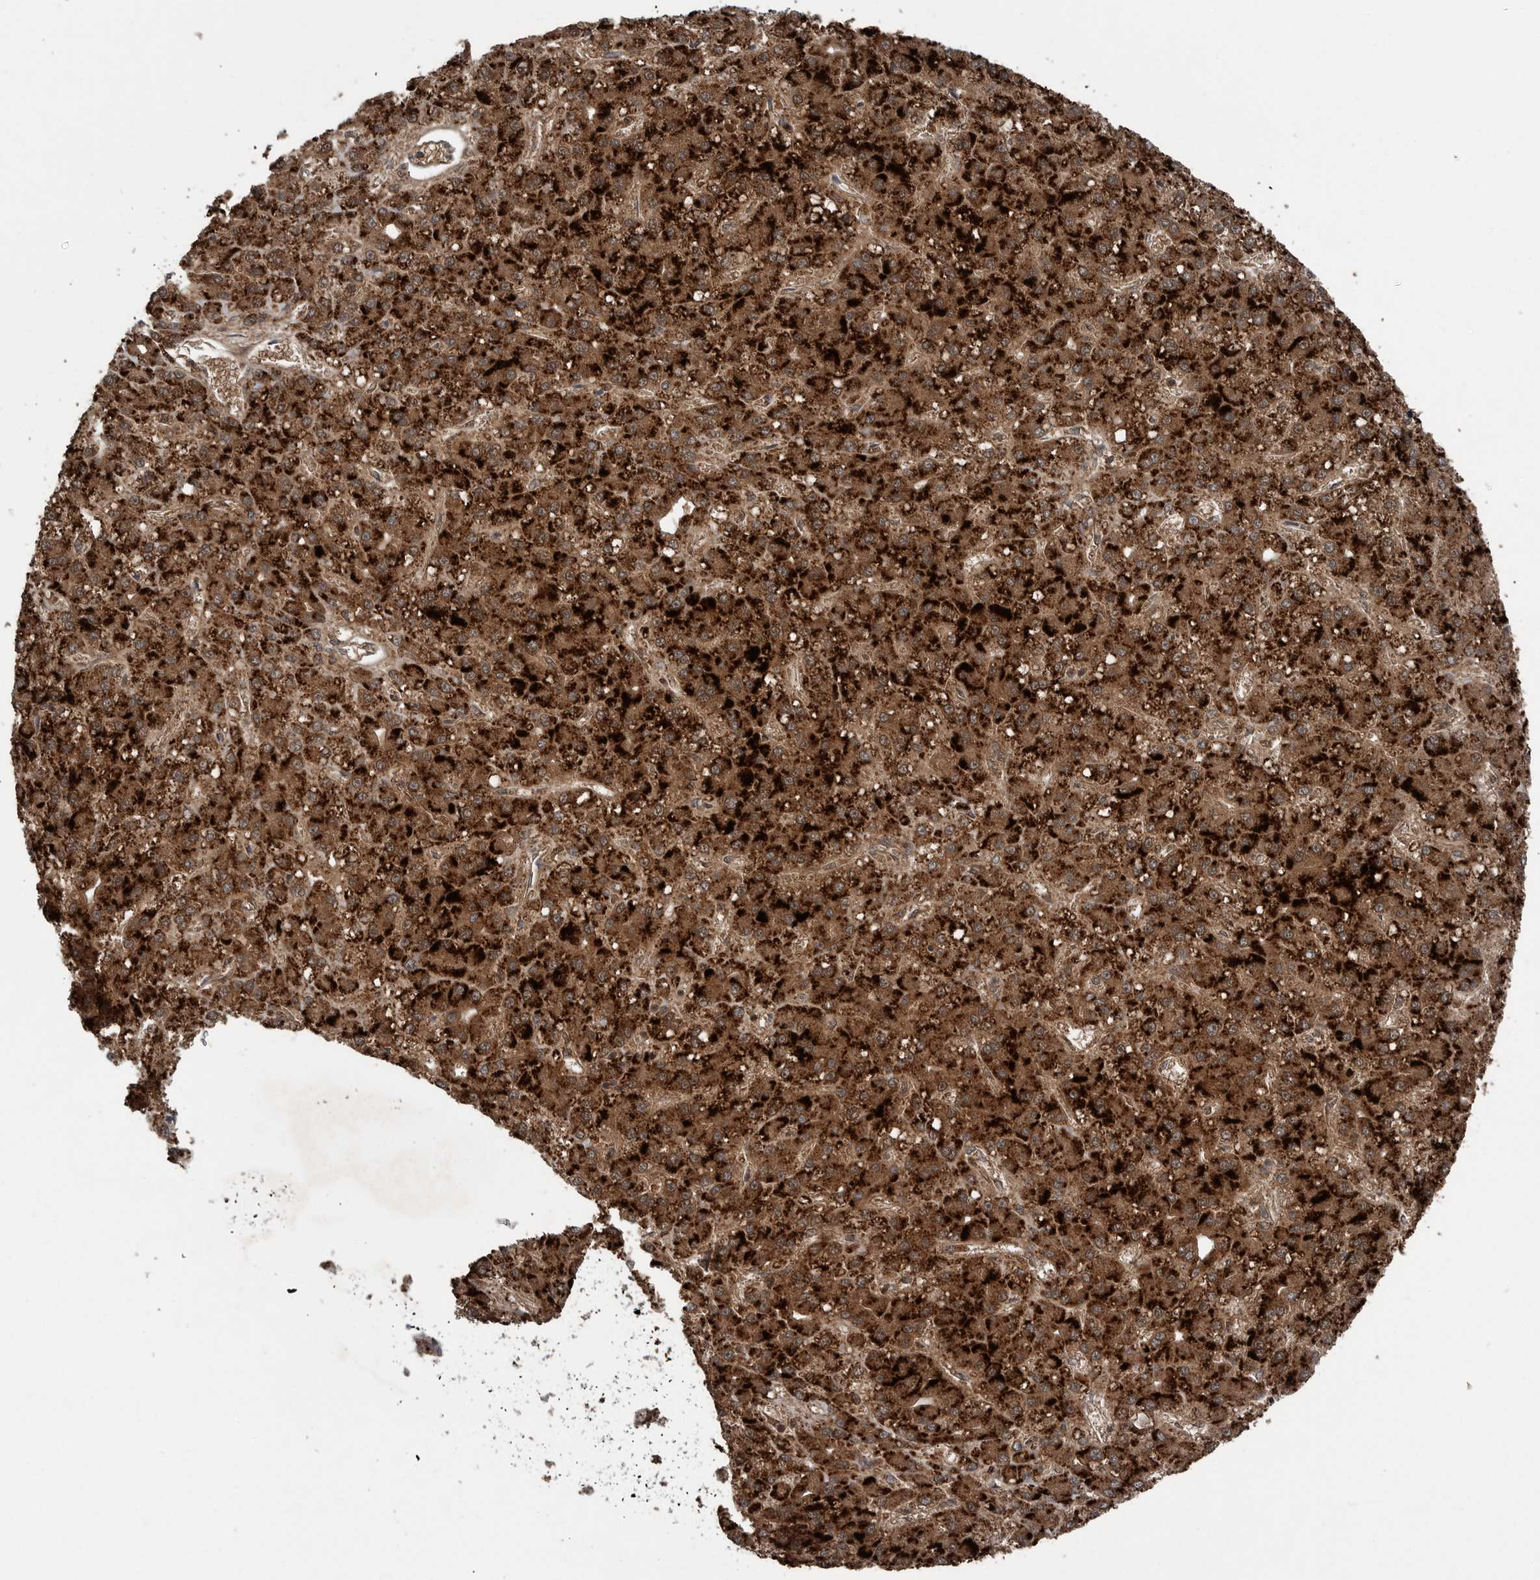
{"staining": {"intensity": "strong", "quantity": ">75%", "location": "cytoplasmic/membranous"}, "tissue": "liver cancer", "cell_type": "Tumor cells", "image_type": "cancer", "snomed": [{"axis": "morphology", "description": "Carcinoma, Hepatocellular, NOS"}, {"axis": "topography", "description": "Liver"}], "caption": "A brown stain highlights strong cytoplasmic/membranous positivity of a protein in human hepatocellular carcinoma (liver) tumor cells. The protein of interest is shown in brown color, while the nuclei are stained blue.", "gene": "SCP2", "patient": {"sex": "male", "age": 67}}